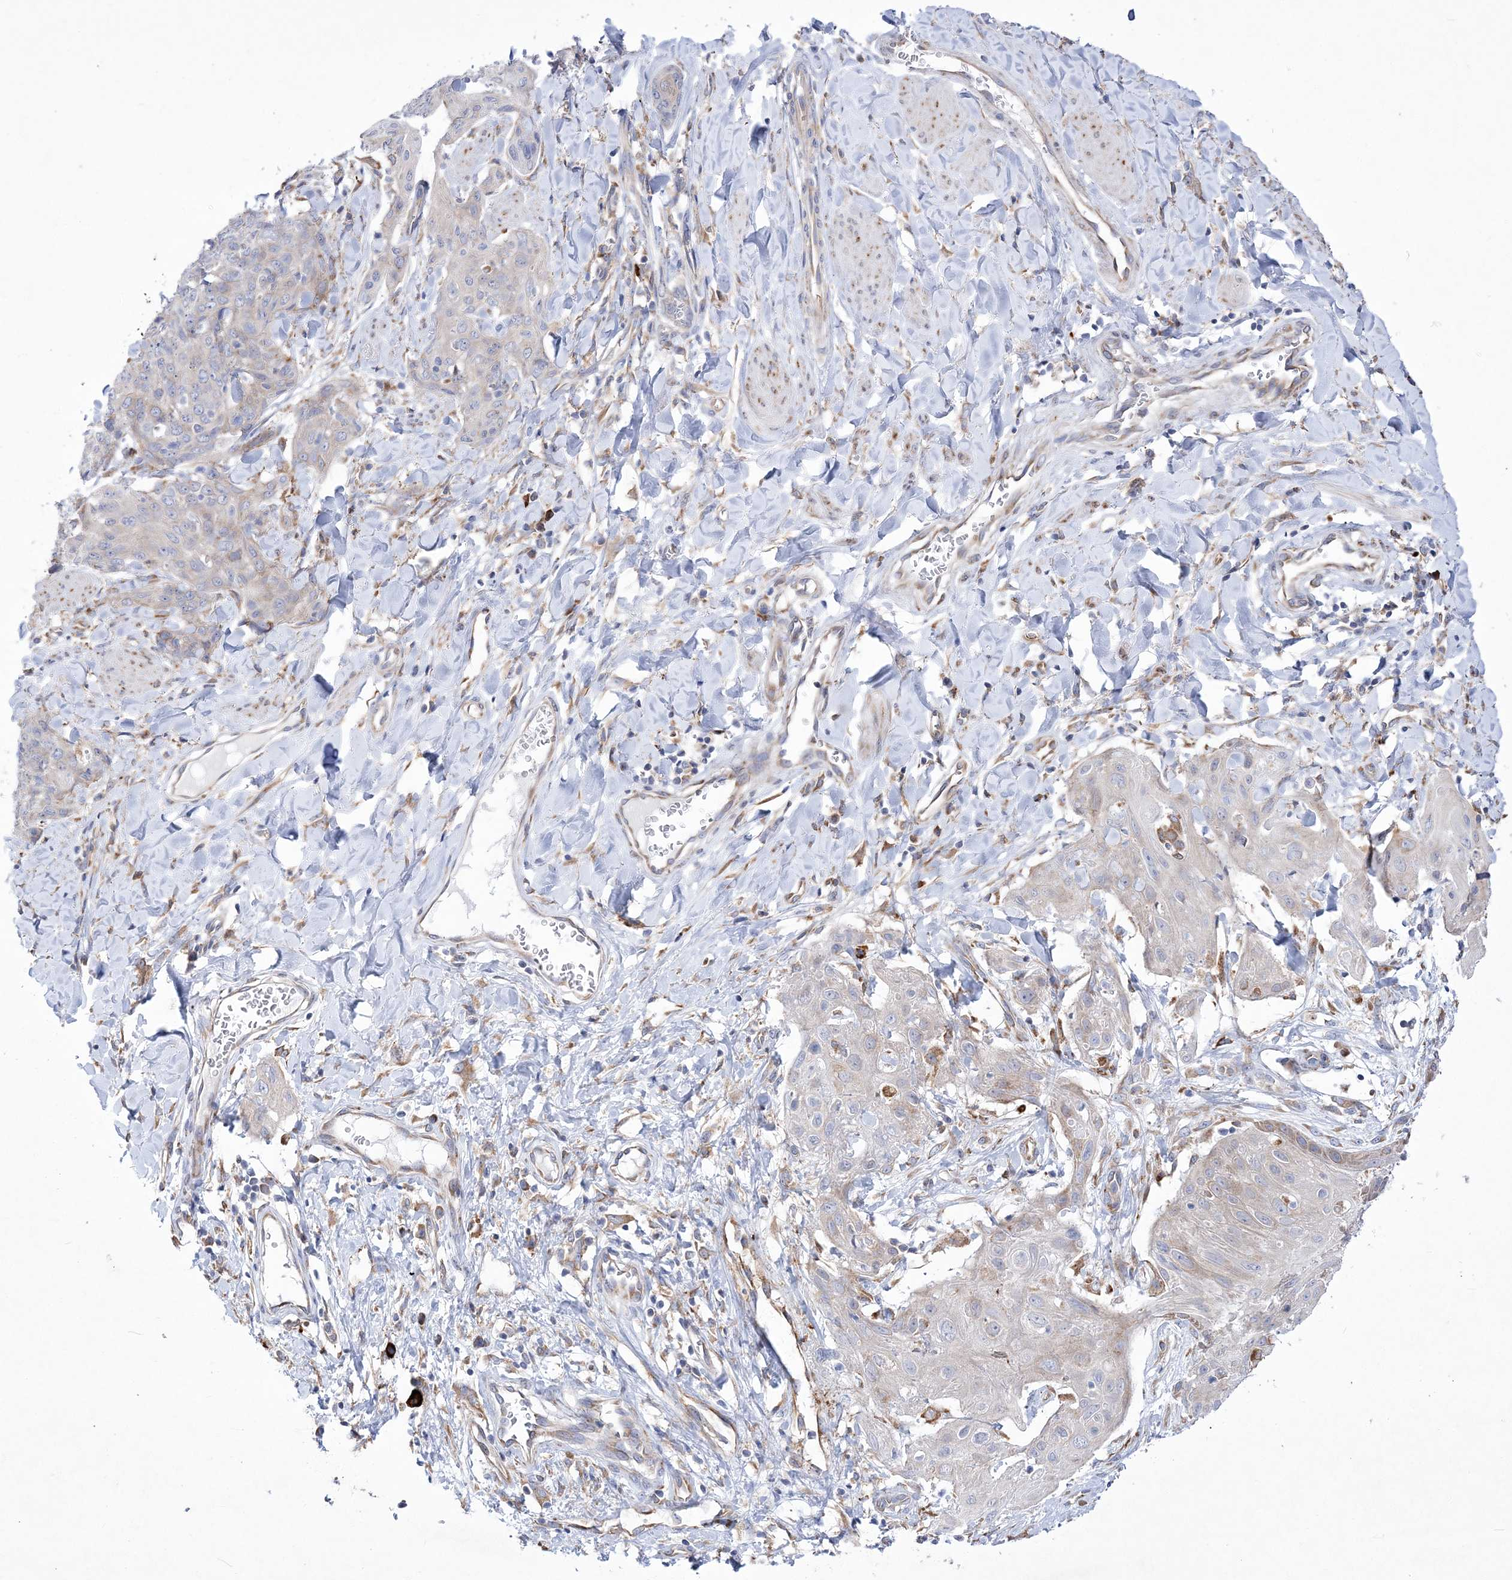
{"staining": {"intensity": "negative", "quantity": "none", "location": "none"}, "tissue": "skin cancer", "cell_type": "Tumor cells", "image_type": "cancer", "snomed": [{"axis": "morphology", "description": "Squamous cell carcinoma, NOS"}, {"axis": "topography", "description": "Skin"}, {"axis": "topography", "description": "Vulva"}], "caption": "Immunohistochemical staining of skin cancer (squamous cell carcinoma) reveals no significant staining in tumor cells.", "gene": "MED31", "patient": {"sex": "female", "age": 85}}